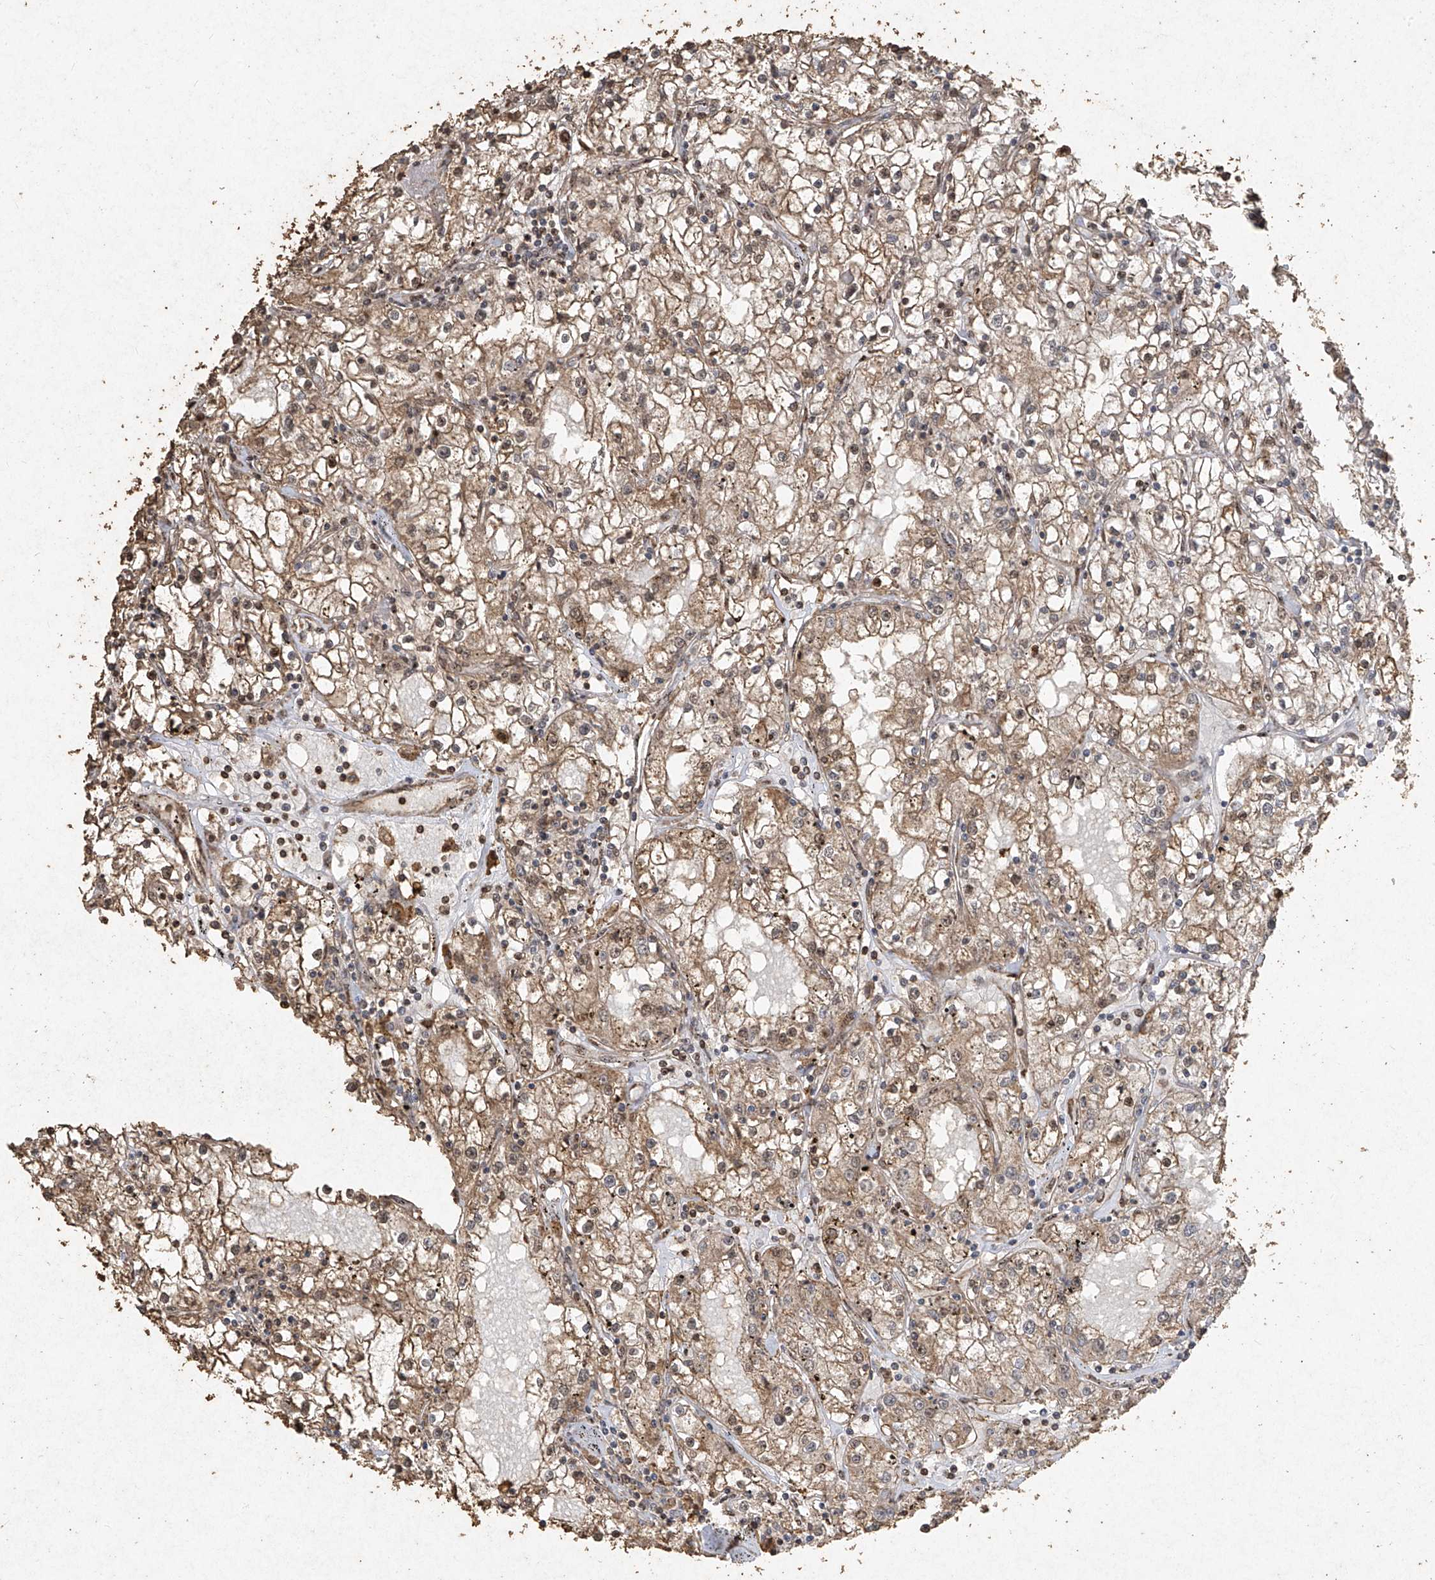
{"staining": {"intensity": "moderate", "quantity": "25%-75%", "location": "cytoplasmic/membranous"}, "tissue": "renal cancer", "cell_type": "Tumor cells", "image_type": "cancer", "snomed": [{"axis": "morphology", "description": "Adenocarcinoma, NOS"}, {"axis": "topography", "description": "Kidney"}], "caption": "Tumor cells demonstrate medium levels of moderate cytoplasmic/membranous expression in about 25%-75% of cells in adenocarcinoma (renal).", "gene": "ERBB3", "patient": {"sex": "male", "age": 56}}